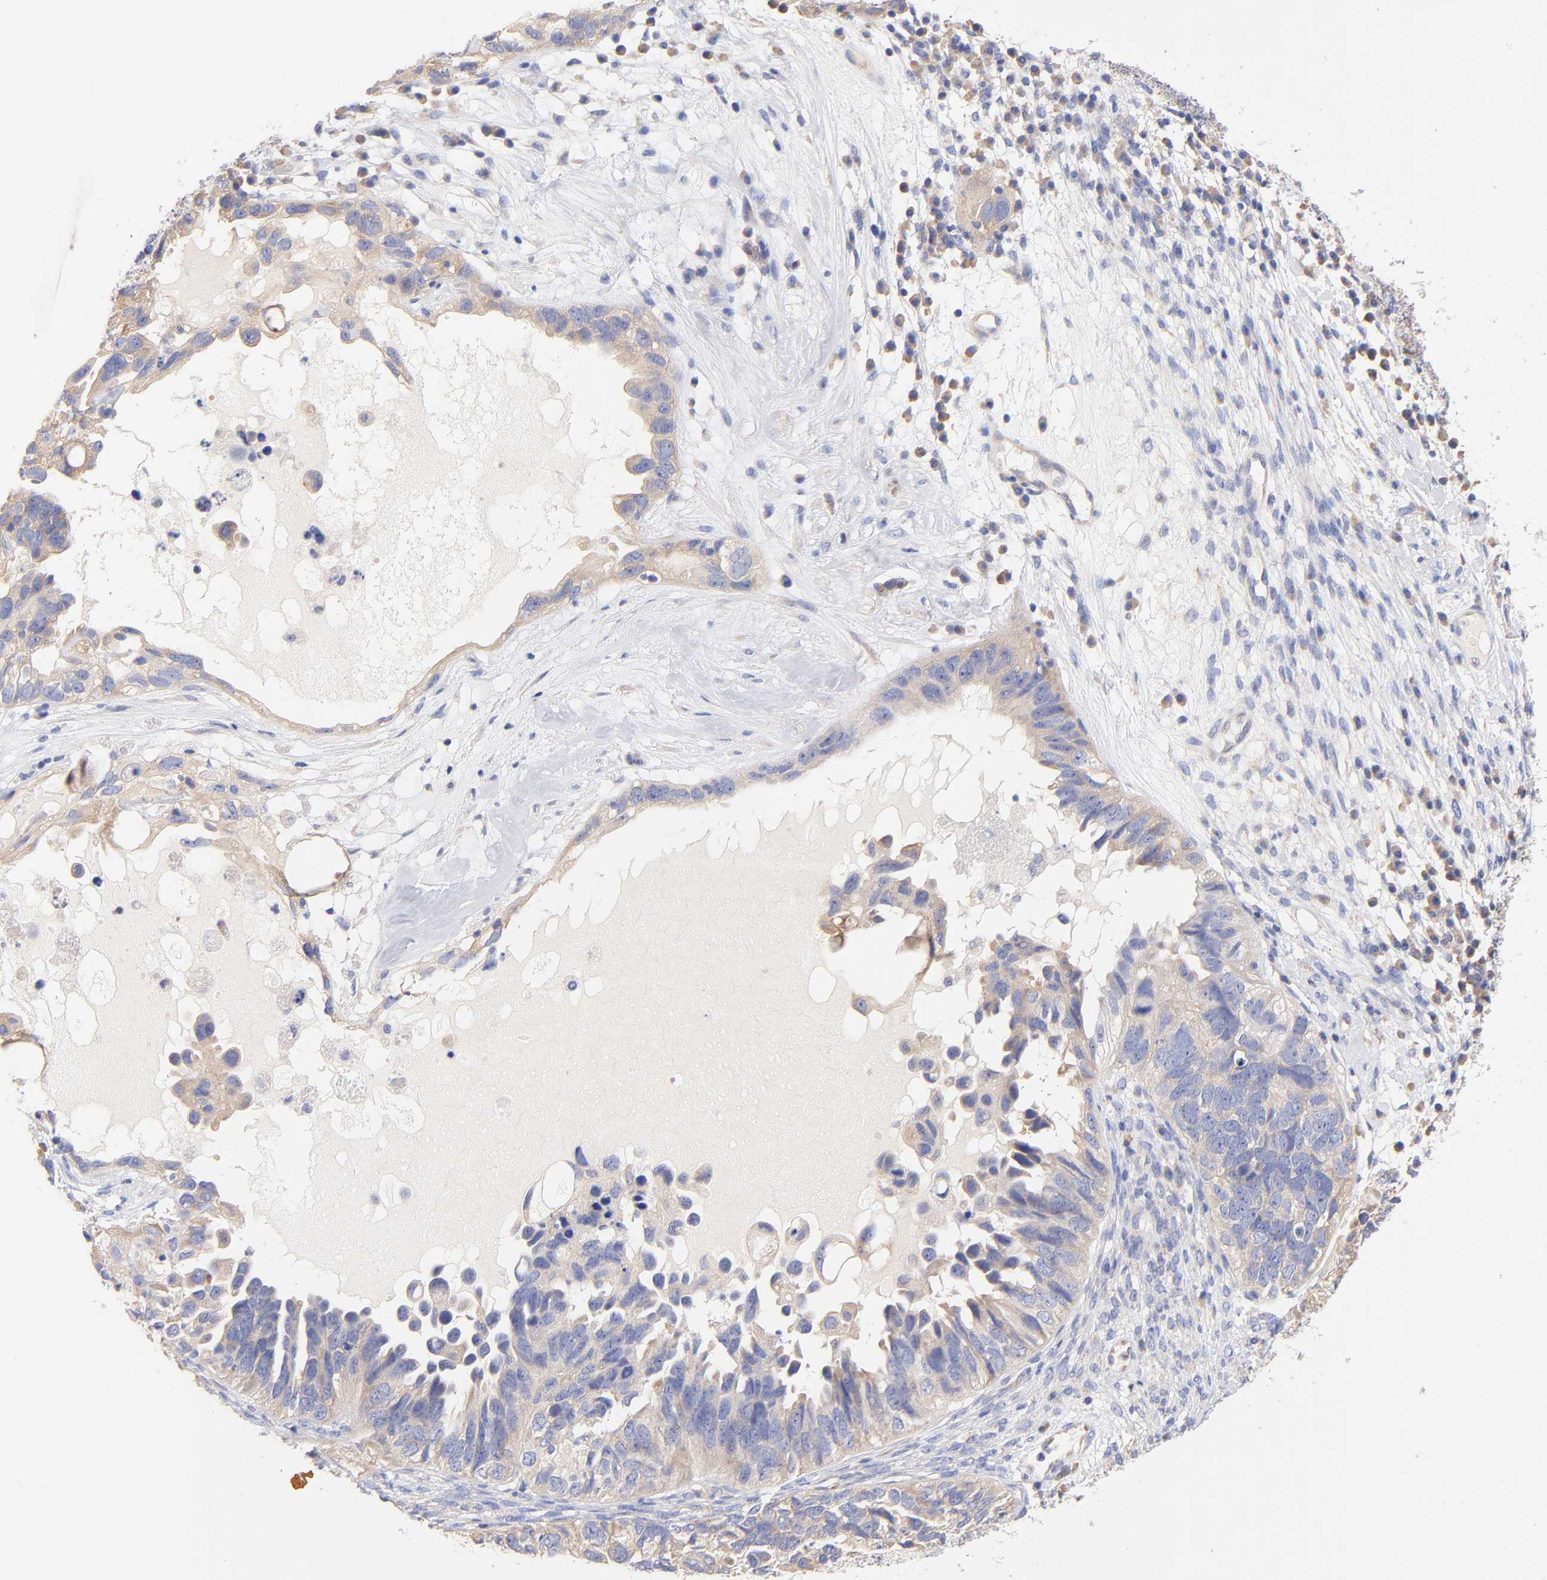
{"staining": {"intensity": "weak", "quantity": "25%-75%", "location": "cytoplasmic/membranous"}, "tissue": "ovarian cancer", "cell_type": "Tumor cells", "image_type": "cancer", "snomed": [{"axis": "morphology", "description": "Cystadenocarcinoma, serous, NOS"}, {"axis": "topography", "description": "Ovary"}], "caption": "About 25%-75% of tumor cells in ovarian cancer (serous cystadenocarcinoma) show weak cytoplasmic/membranous protein expression as visualized by brown immunohistochemical staining.", "gene": "TNFRSF13C", "patient": {"sex": "female", "age": 82}}